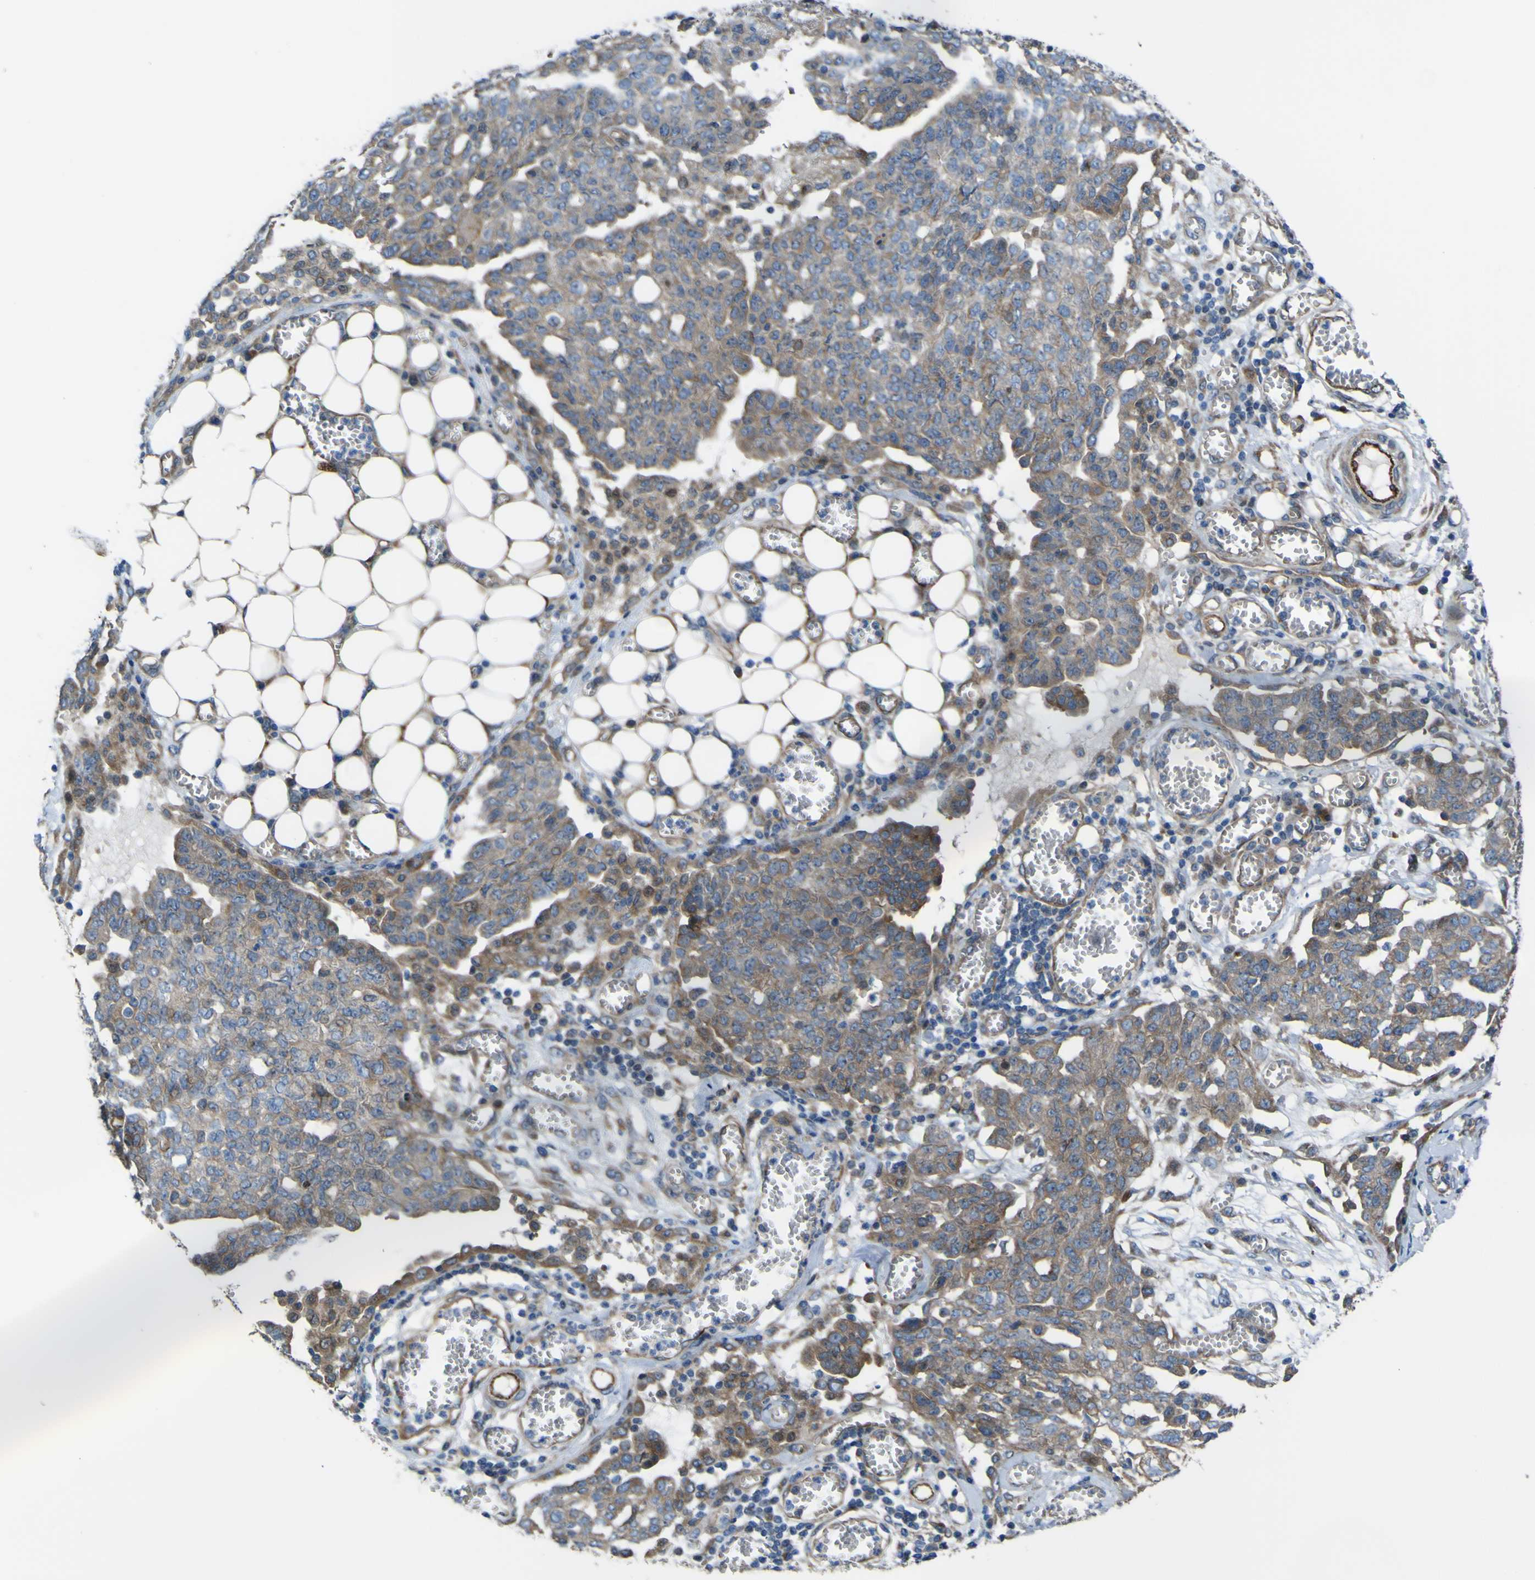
{"staining": {"intensity": "moderate", "quantity": "<25%", "location": "cytoplasmic/membranous"}, "tissue": "ovarian cancer", "cell_type": "Tumor cells", "image_type": "cancer", "snomed": [{"axis": "morphology", "description": "Cystadenocarcinoma, serous, NOS"}, {"axis": "topography", "description": "Soft tissue"}, {"axis": "topography", "description": "Ovary"}], "caption": "High-magnification brightfield microscopy of ovarian cancer stained with DAB (brown) and counterstained with hematoxylin (blue). tumor cells exhibit moderate cytoplasmic/membranous positivity is present in approximately<25% of cells. Nuclei are stained in blue.", "gene": "FBXO30", "patient": {"sex": "female", "age": 57}}